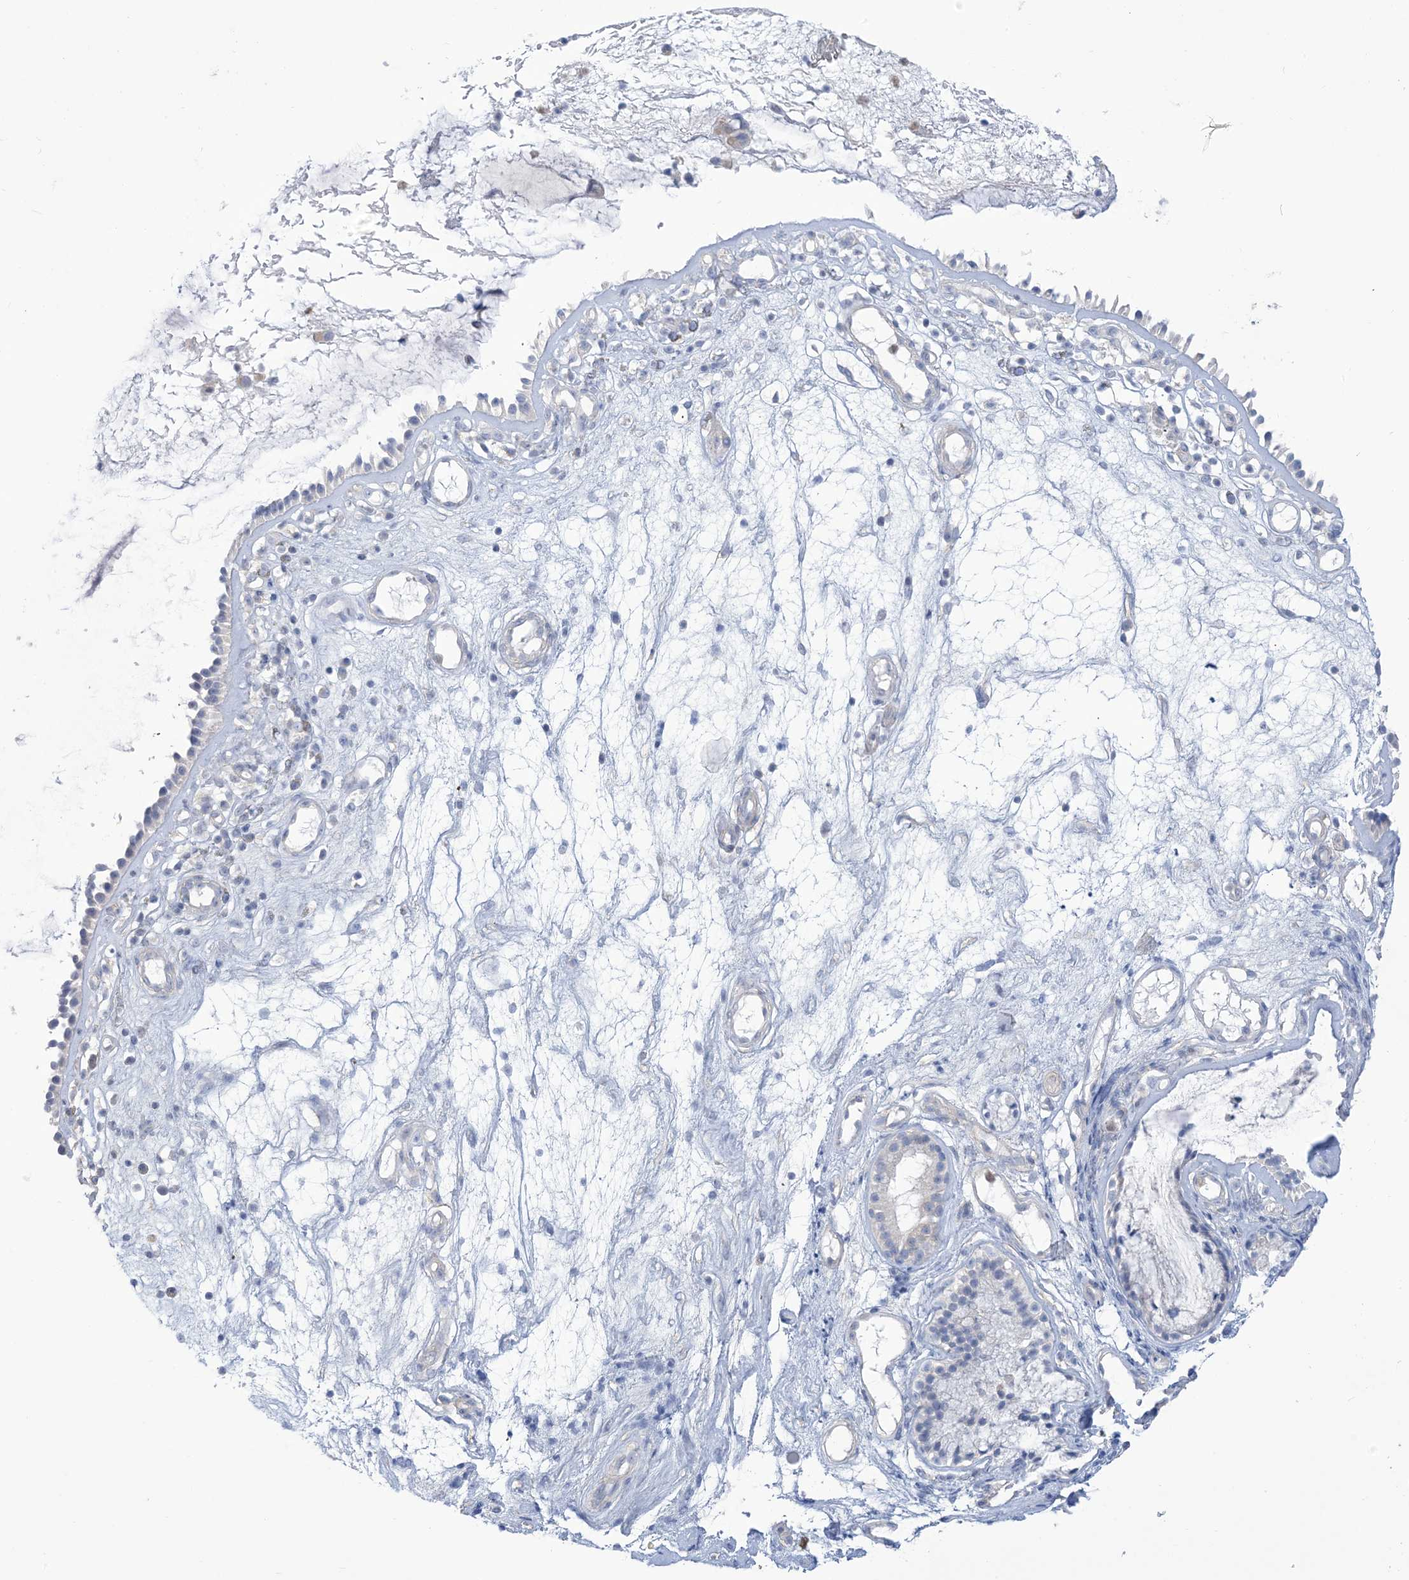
{"staining": {"intensity": "negative", "quantity": "none", "location": "none"}, "tissue": "nasopharynx", "cell_type": "Respiratory epithelial cells", "image_type": "normal", "snomed": [{"axis": "morphology", "description": "Normal tissue, NOS"}, {"axis": "topography", "description": "Nasopharynx"}], "caption": "Immunohistochemical staining of benign human nasopharynx exhibits no significant positivity in respiratory epithelial cells.", "gene": "MTHFD2L", "patient": {"sex": "female", "age": 39}}